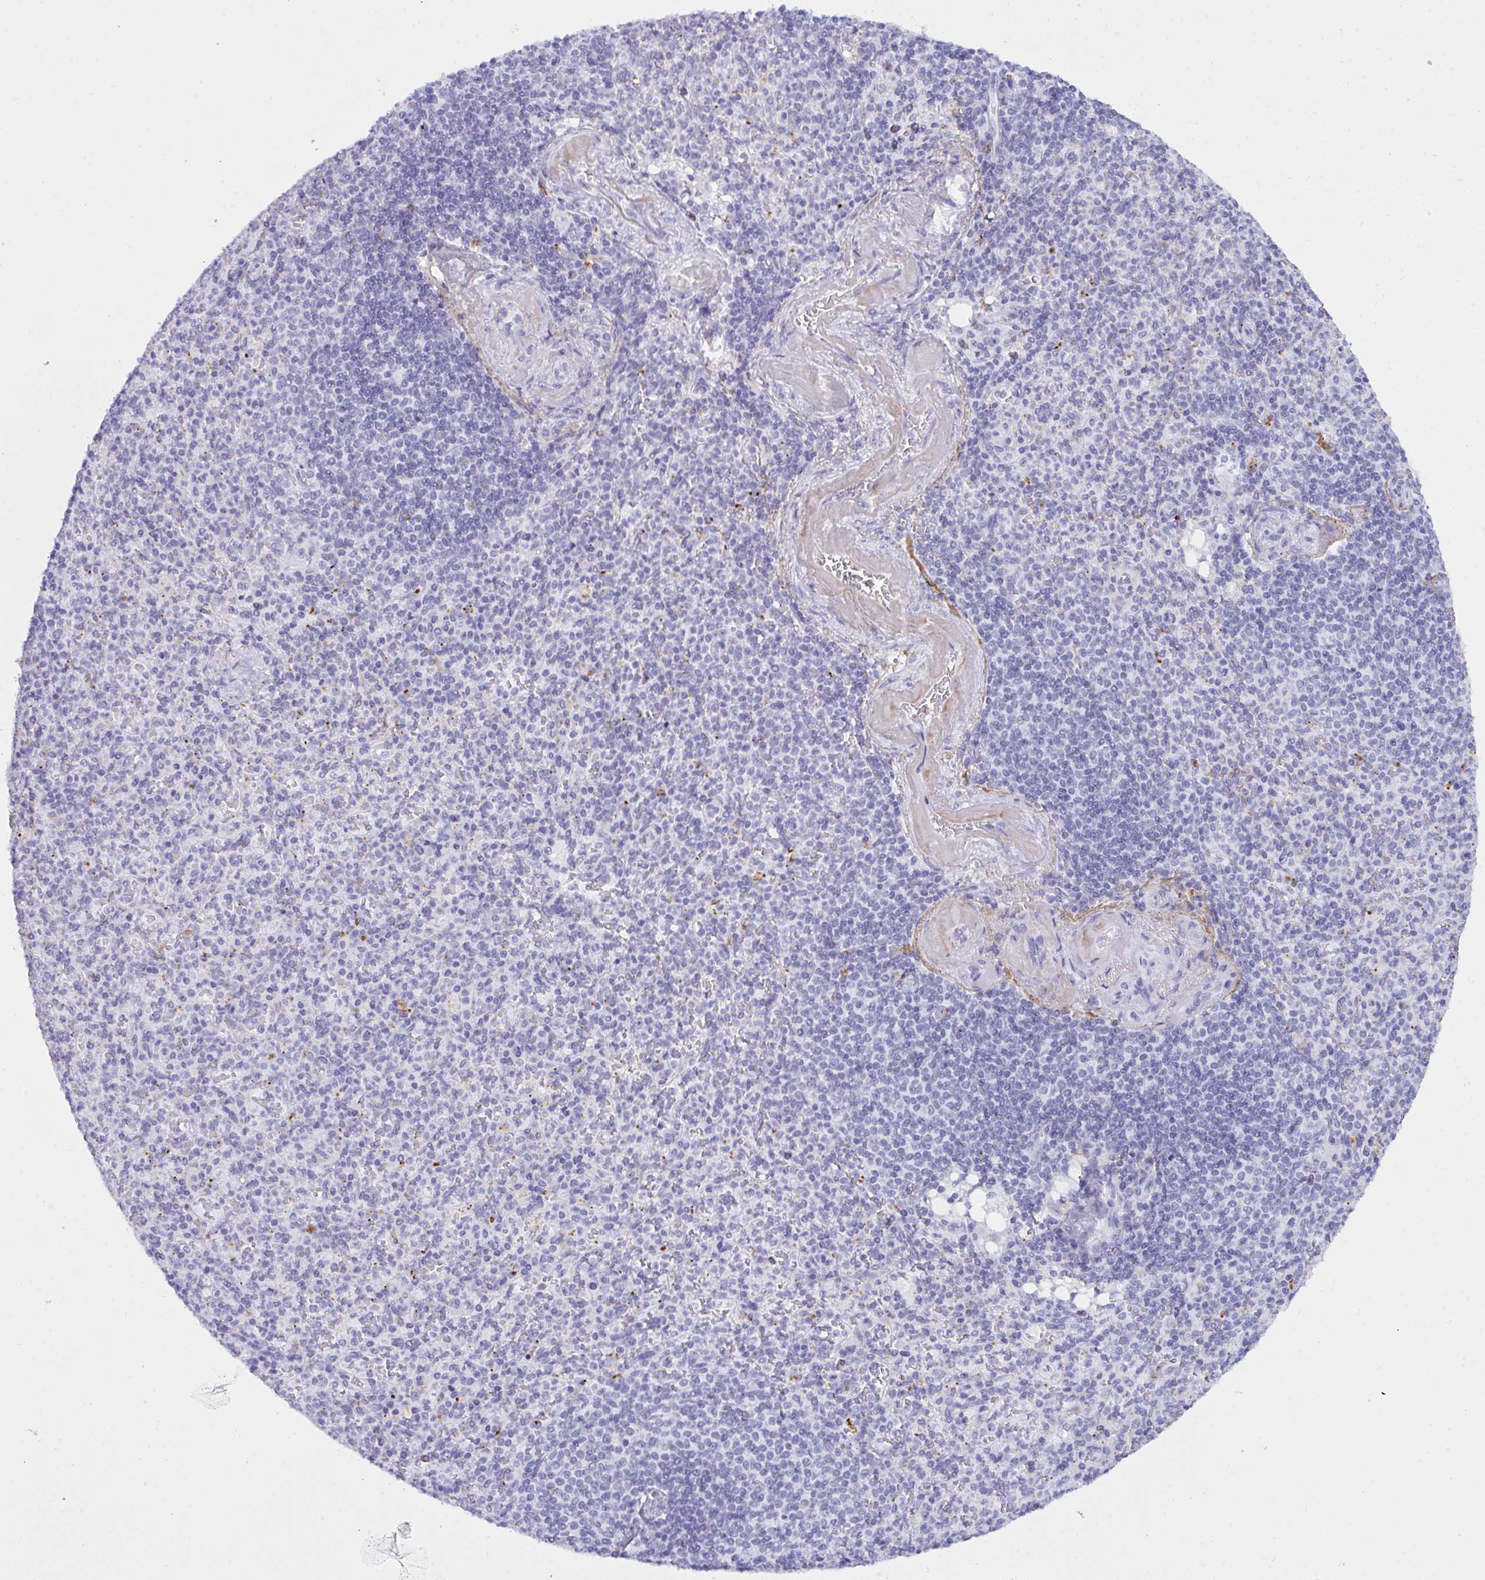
{"staining": {"intensity": "negative", "quantity": "none", "location": "none"}, "tissue": "spleen", "cell_type": "Cells in red pulp", "image_type": "normal", "snomed": [{"axis": "morphology", "description": "Normal tissue, NOS"}, {"axis": "topography", "description": "Spleen"}], "caption": "DAB immunohistochemical staining of normal spleen shows no significant staining in cells in red pulp.", "gene": "ELN", "patient": {"sex": "female", "age": 74}}